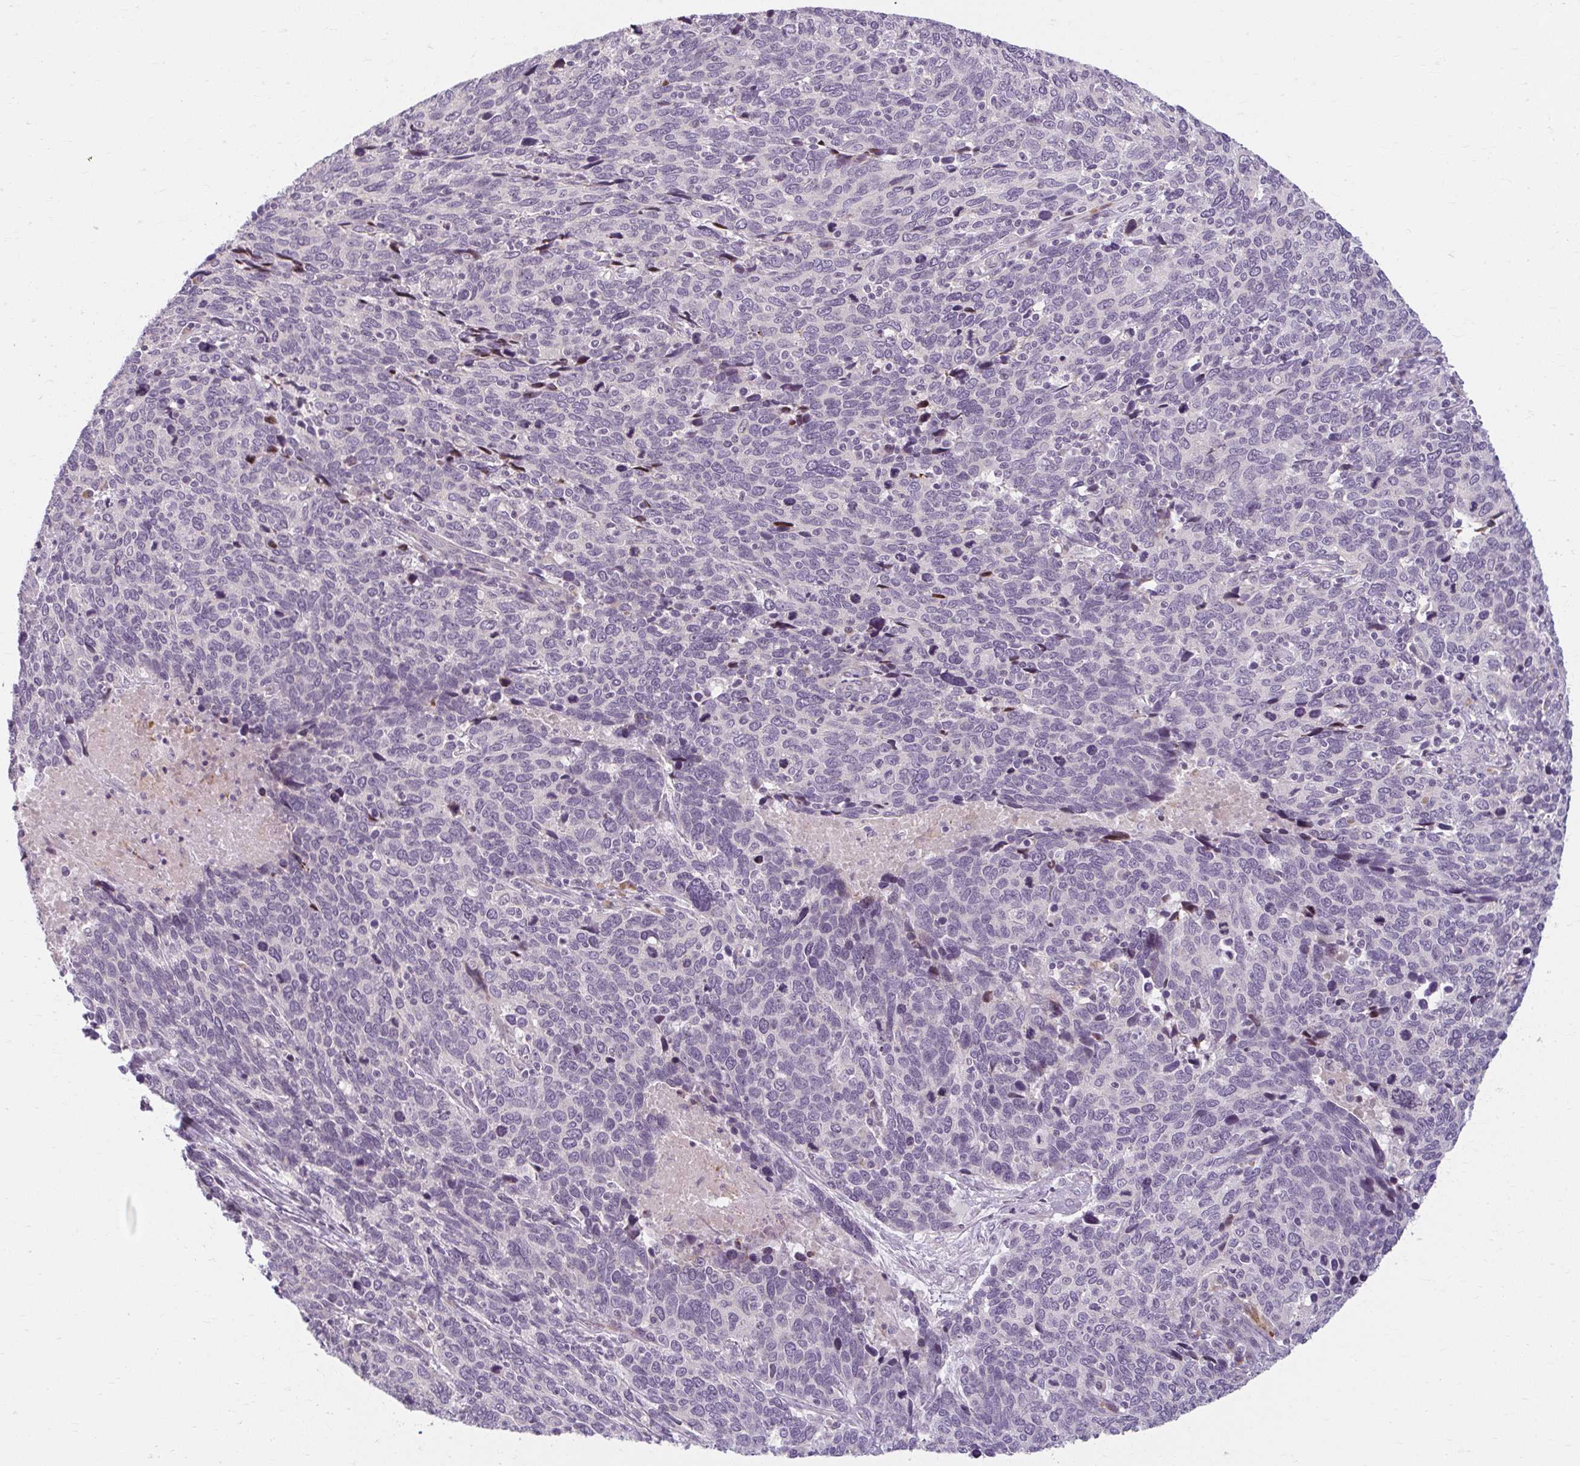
{"staining": {"intensity": "negative", "quantity": "none", "location": "none"}, "tissue": "cervical cancer", "cell_type": "Tumor cells", "image_type": "cancer", "snomed": [{"axis": "morphology", "description": "Squamous cell carcinoma, NOS"}, {"axis": "topography", "description": "Cervix"}], "caption": "This is an immunohistochemistry (IHC) photomicrograph of squamous cell carcinoma (cervical). There is no expression in tumor cells.", "gene": "ZFYVE26", "patient": {"sex": "female", "age": 41}}